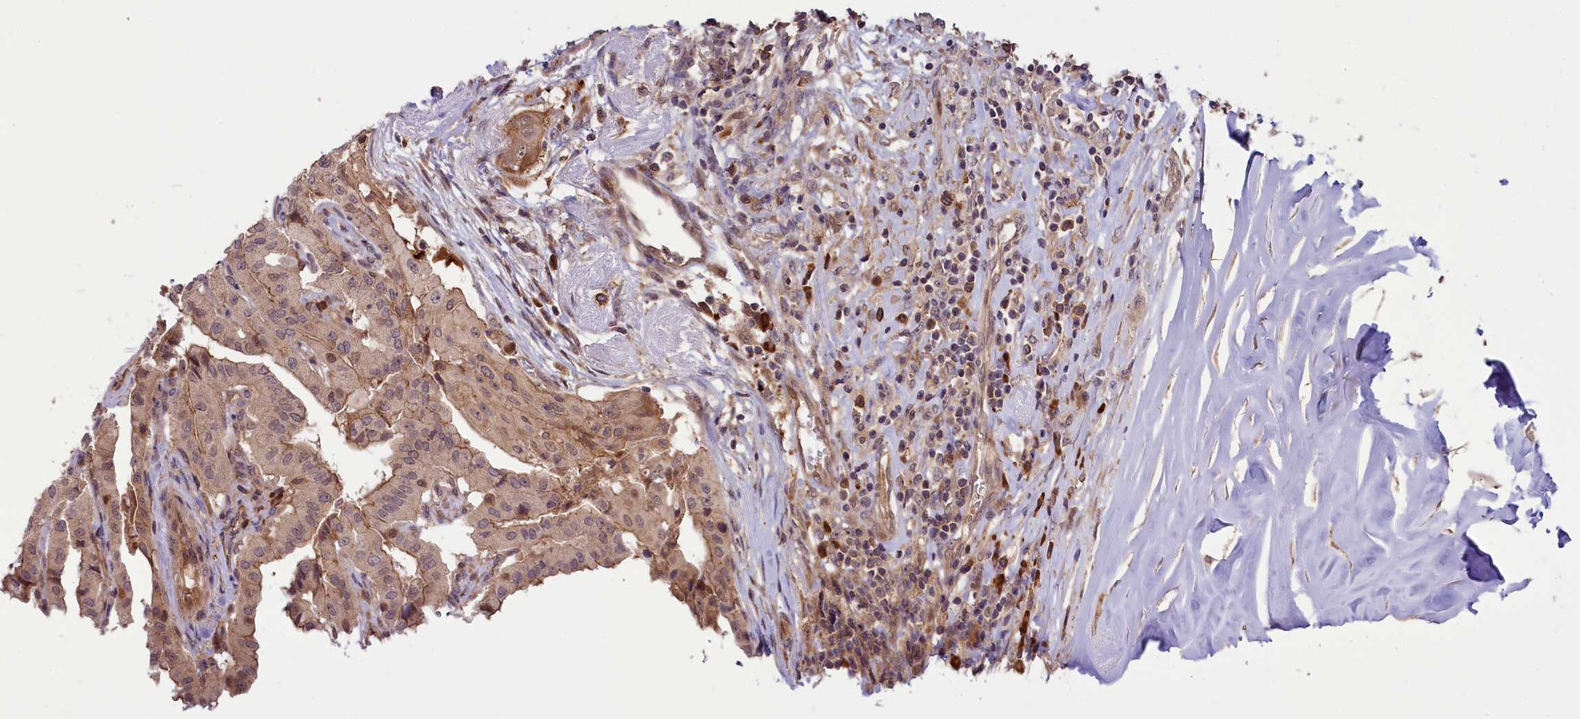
{"staining": {"intensity": "weak", "quantity": ">75%", "location": "cytoplasmic/membranous,nuclear"}, "tissue": "thyroid cancer", "cell_type": "Tumor cells", "image_type": "cancer", "snomed": [{"axis": "morphology", "description": "Papillary adenocarcinoma, NOS"}, {"axis": "topography", "description": "Thyroid gland"}], "caption": "Weak cytoplasmic/membranous and nuclear expression is seen in about >75% of tumor cells in papillary adenocarcinoma (thyroid).", "gene": "RIC8A", "patient": {"sex": "female", "age": 59}}